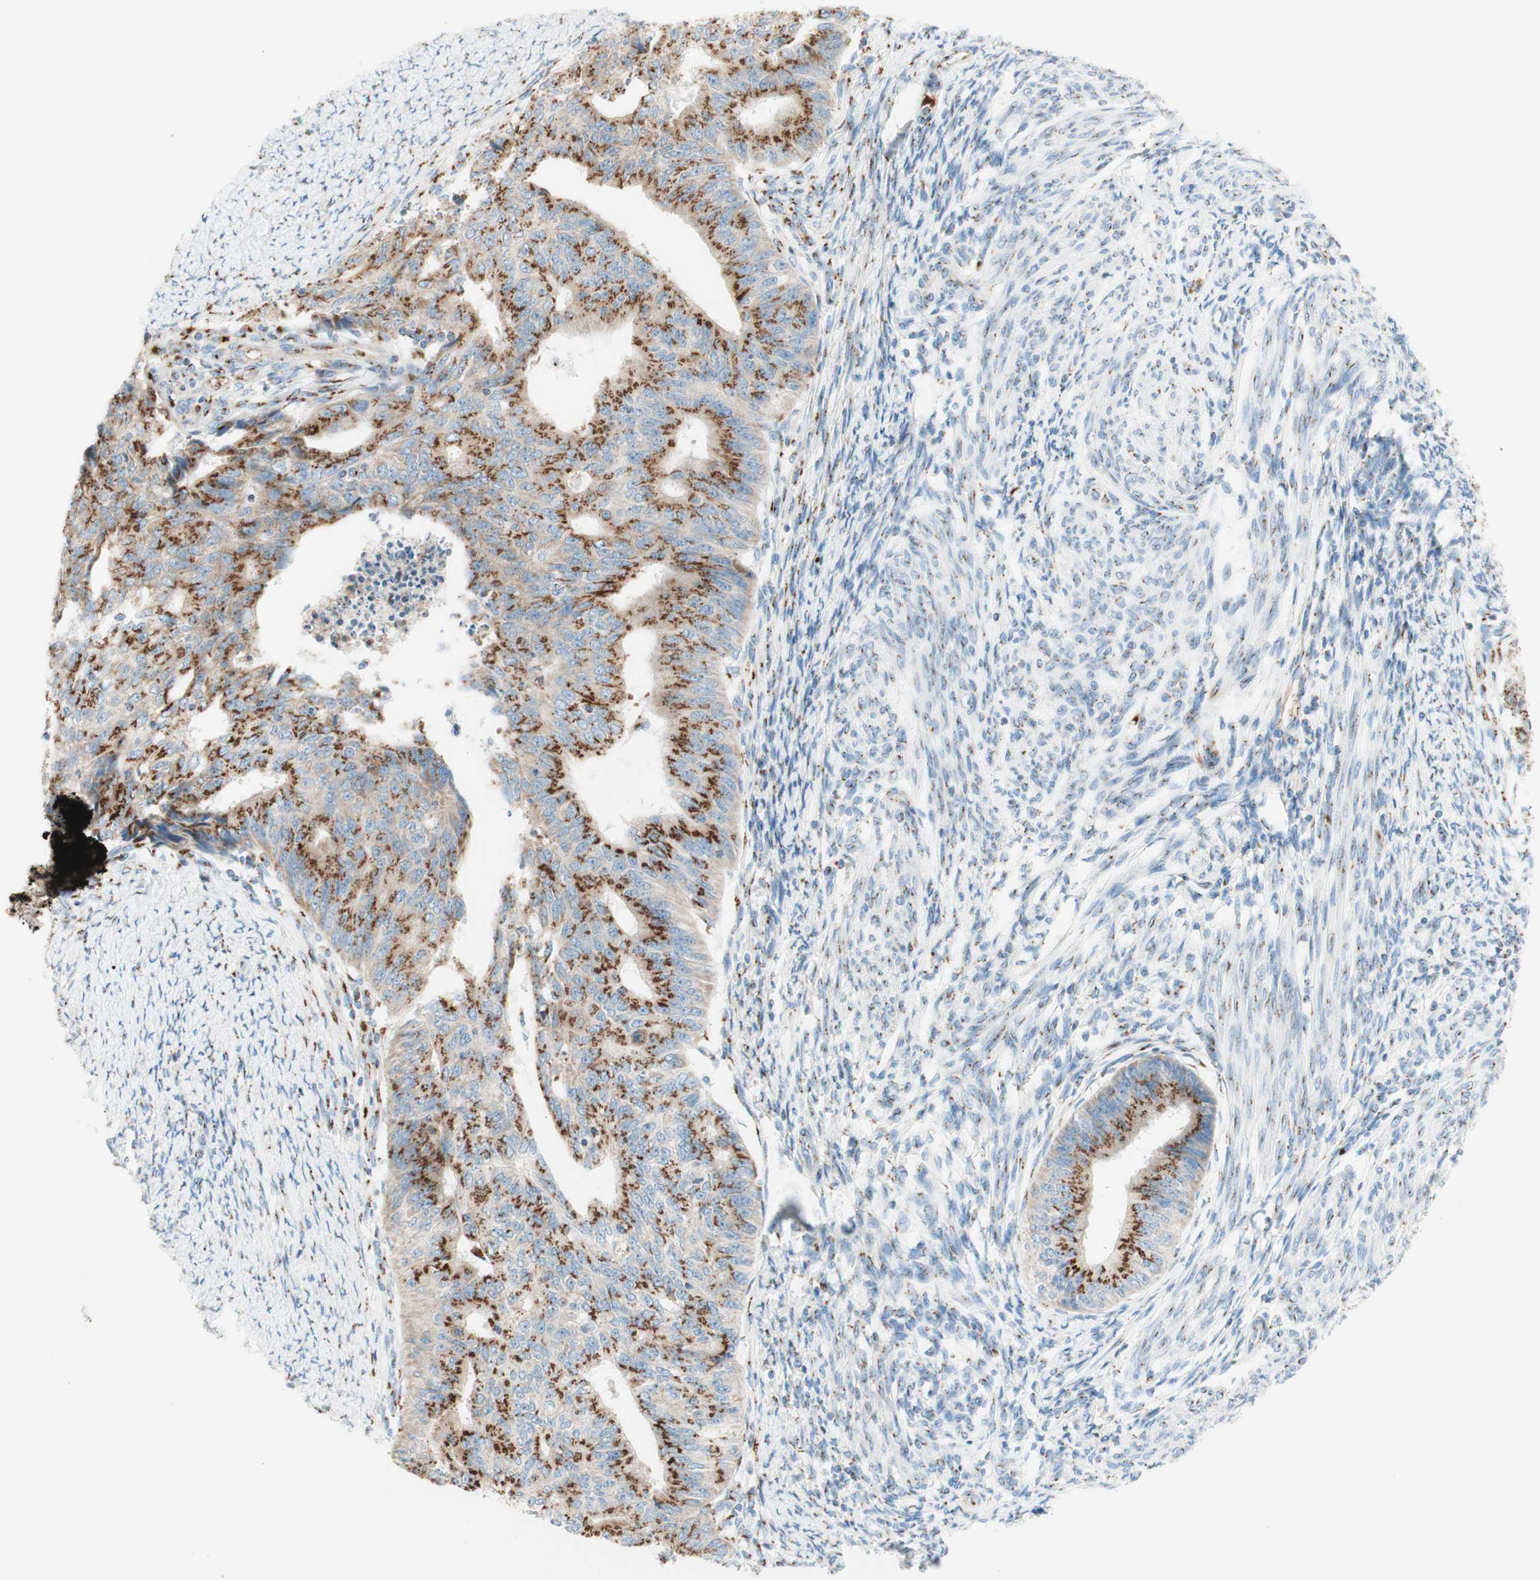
{"staining": {"intensity": "strong", "quantity": ">75%", "location": "cytoplasmic/membranous"}, "tissue": "endometrial cancer", "cell_type": "Tumor cells", "image_type": "cancer", "snomed": [{"axis": "morphology", "description": "Adenocarcinoma, NOS"}, {"axis": "topography", "description": "Endometrium"}], "caption": "A photomicrograph of endometrial cancer stained for a protein demonstrates strong cytoplasmic/membranous brown staining in tumor cells.", "gene": "GOLGB1", "patient": {"sex": "female", "age": 32}}